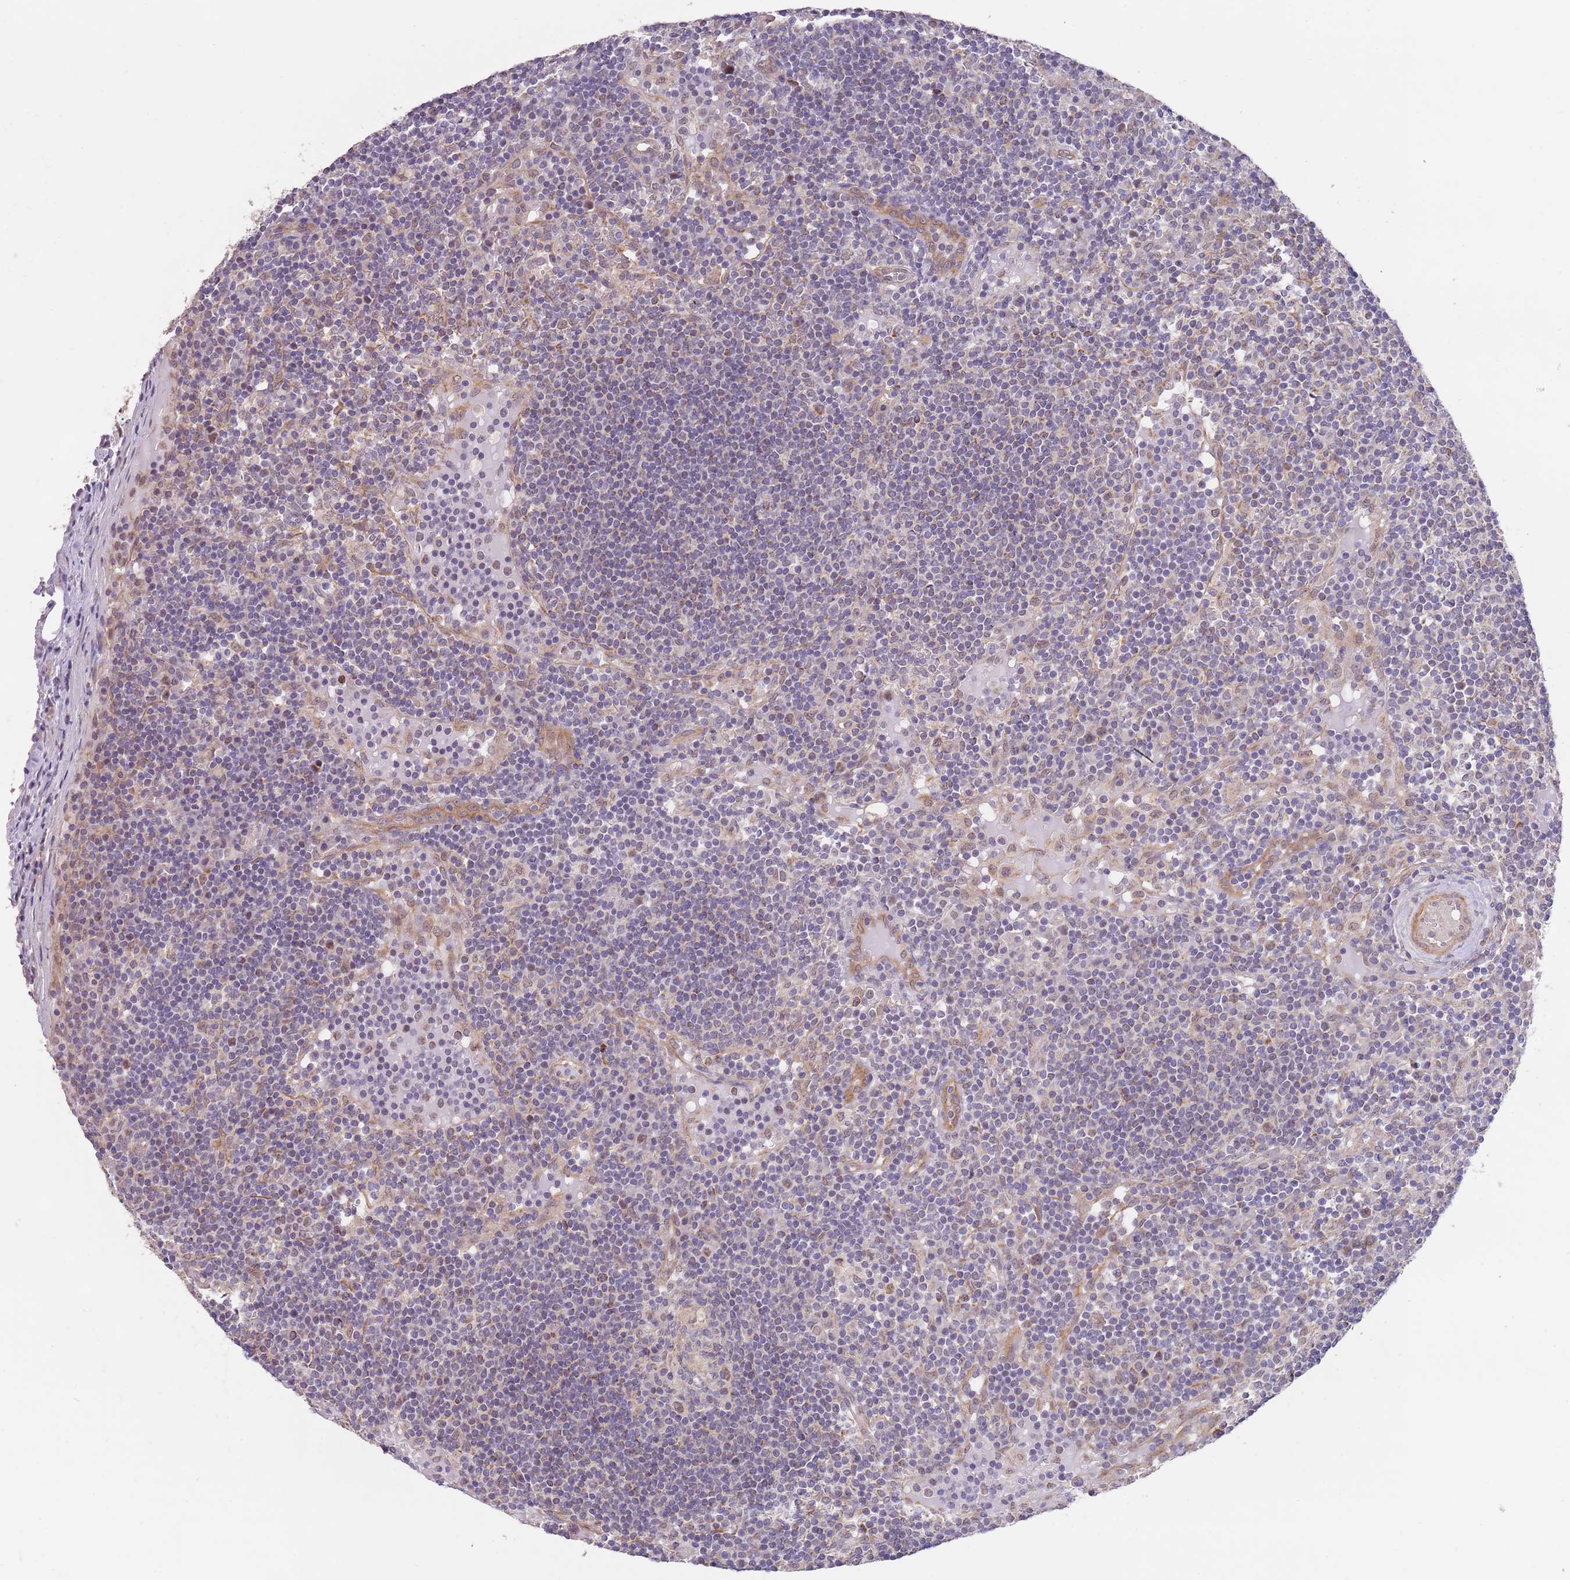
{"staining": {"intensity": "moderate", "quantity": "25%-75%", "location": "cytoplasmic/membranous"}, "tissue": "lymph node", "cell_type": "Germinal center cells", "image_type": "normal", "snomed": [{"axis": "morphology", "description": "Normal tissue, NOS"}, {"axis": "topography", "description": "Lymph node"}], "caption": "This image demonstrates normal lymph node stained with IHC to label a protein in brown. The cytoplasmic/membranous of germinal center cells show moderate positivity for the protein. Nuclei are counter-stained blue.", "gene": "UQCC3", "patient": {"sex": "male", "age": 53}}